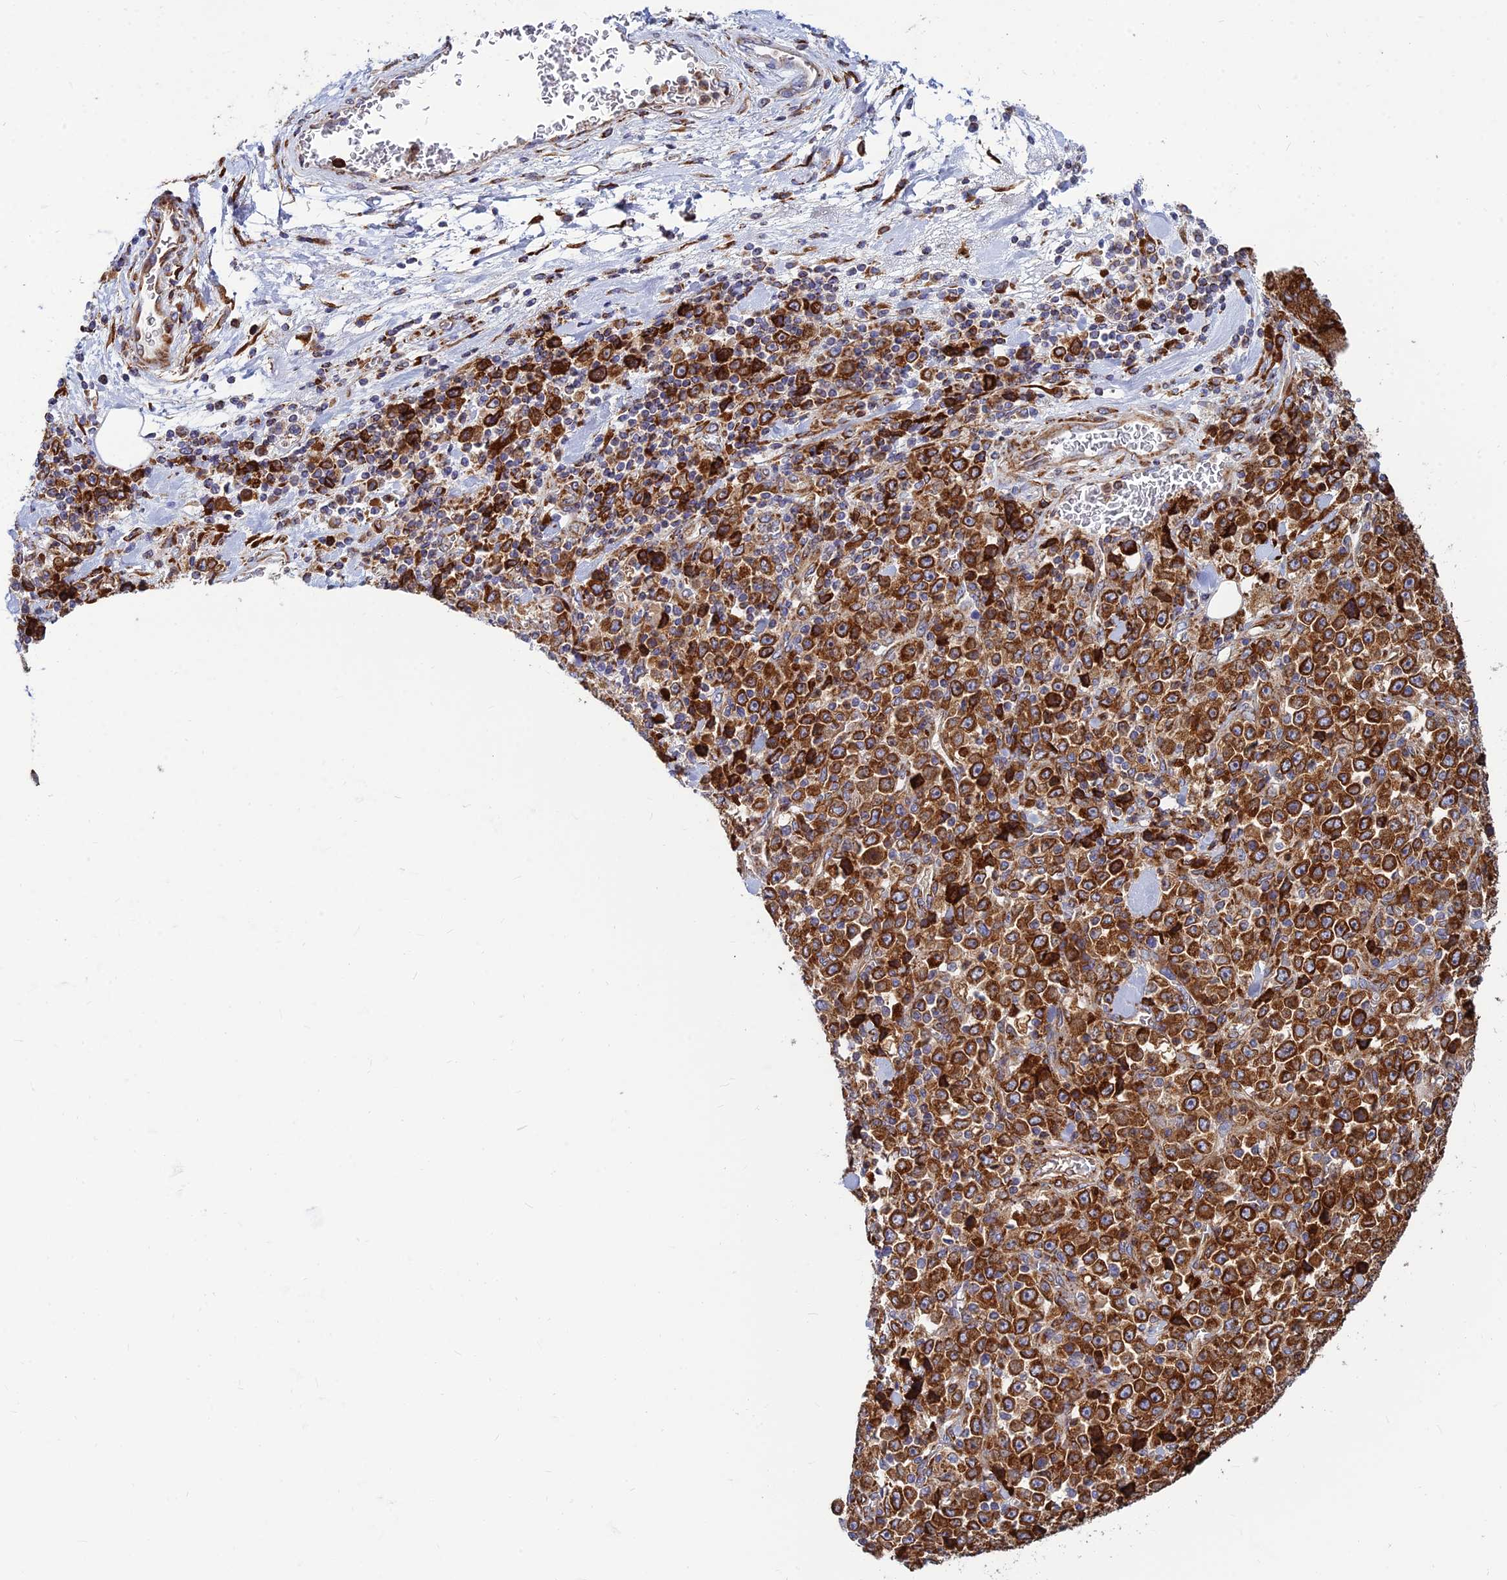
{"staining": {"intensity": "strong", "quantity": ">75%", "location": "cytoplasmic/membranous"}, "tissue": "stomach cancer", "cell_type": "Tumor cells", "image_type": "cancer", "snomed": [{"axis": "morphology", "description": "Normal tissue, NOS"}, {"axis": "morphology", "description": "Adenocarcinoma, NOS"}, {"axis": "topography", "description": "Stomach, upper"}, {"axis": "topography", "description": "Stomach"}], "caption": "IHC image of stomach cancer (adenocarcinoma) stained for a protein (brown), which shows high levels of strong cytoplasmic/membranous staining in about >75% of tumor cells.", "gene": "CCT6B", "patient": {"sex": "male", "age": 59}}